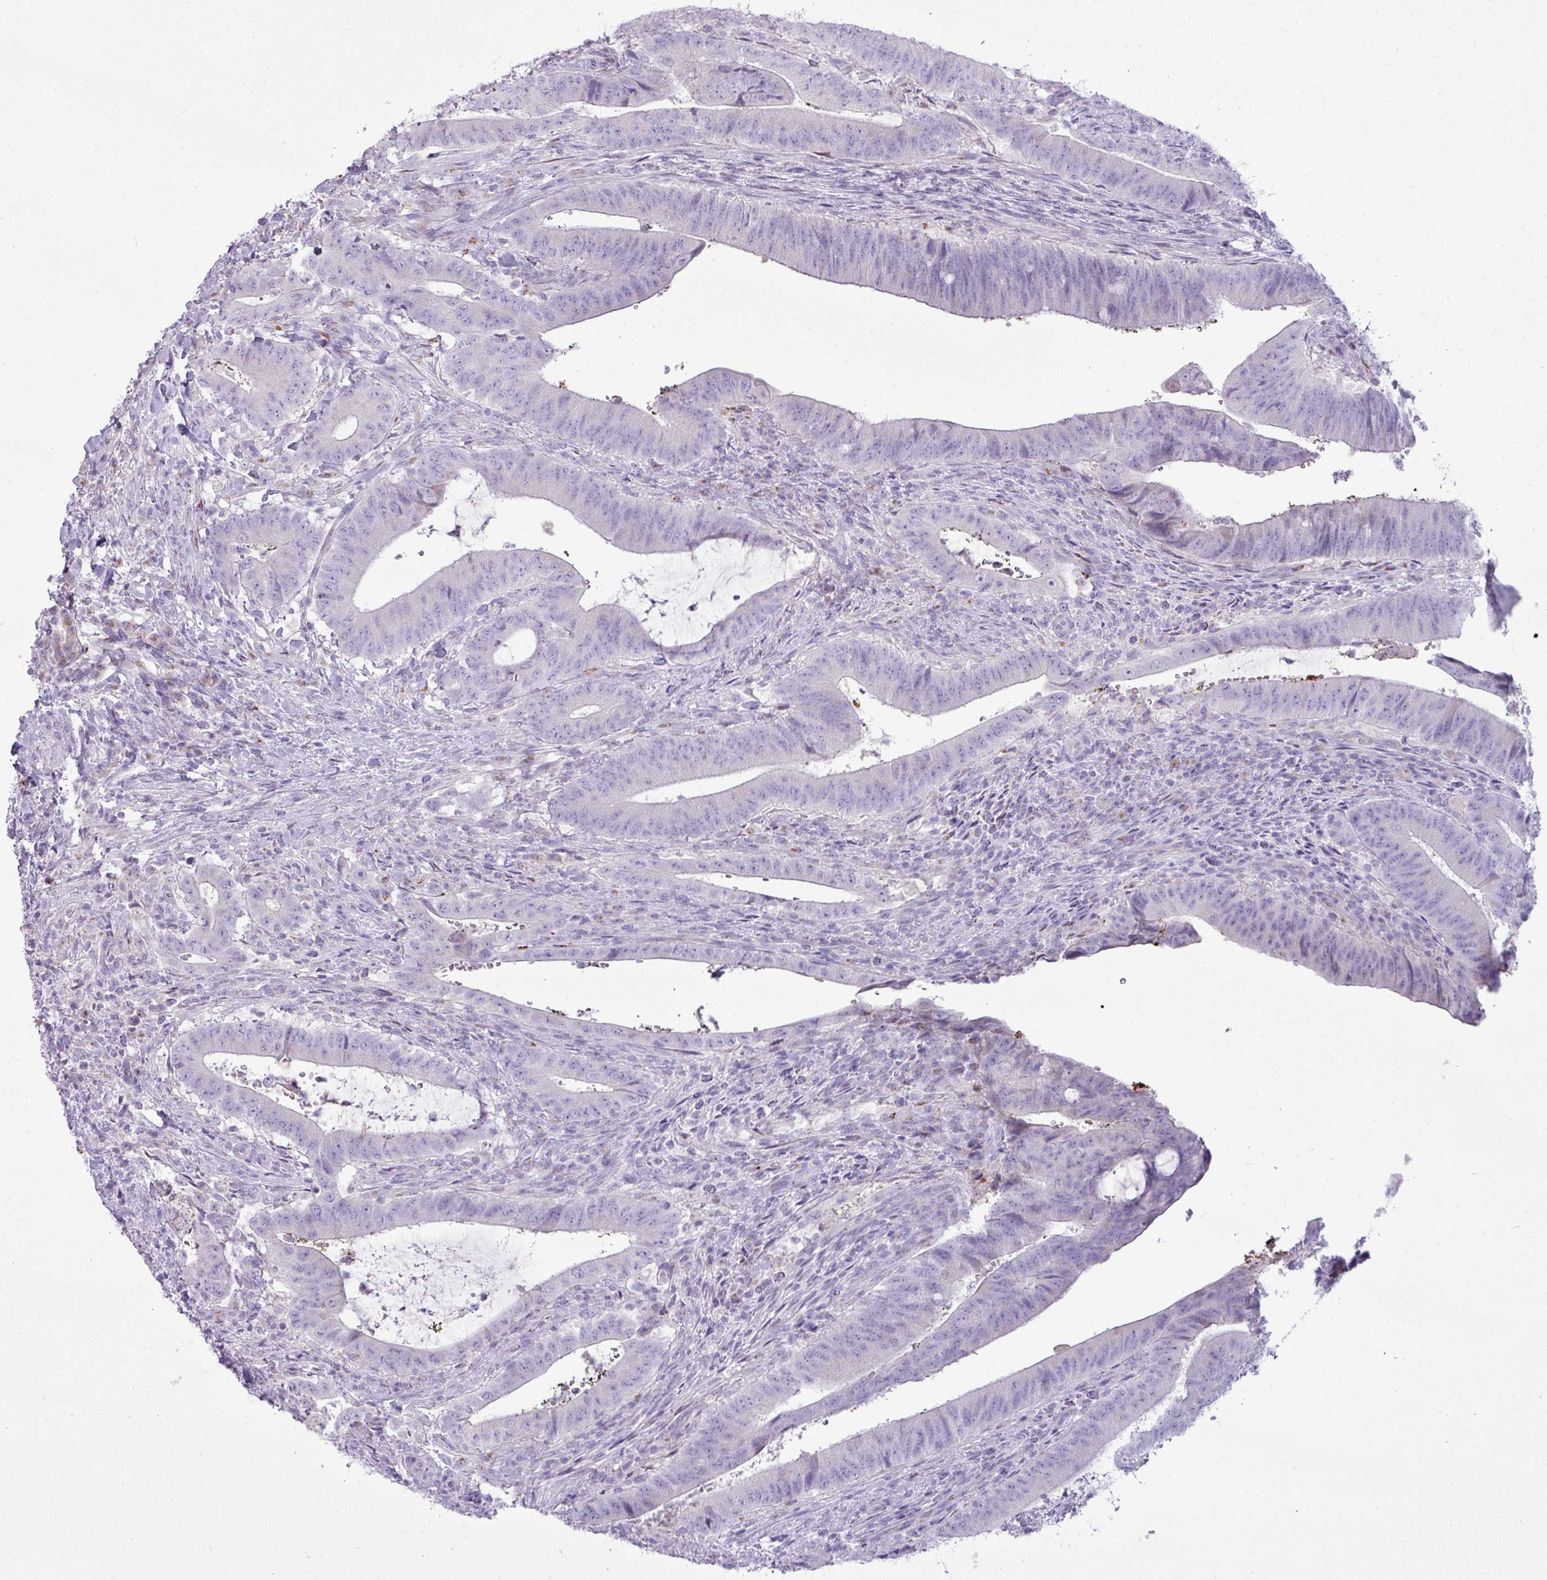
{"staining": {"intensity": "negative", "quantity": "none", "location": "none"}, "tissue": "colorectal cancer", "cell_type": "Tumor cells", "image_type": "cancer", "snomed": [{"axis": "morphology", "description": "Adenocarcinoma, NOS"}, {"axis": "topography", "description": "Colon"}], "caption": "Immunohistochemical staining of human colorectal cancer demonstrates no significant positivity in tumor cells.", "gene": "FAM43A", "patient": {"sex": "female", "age": 43}}